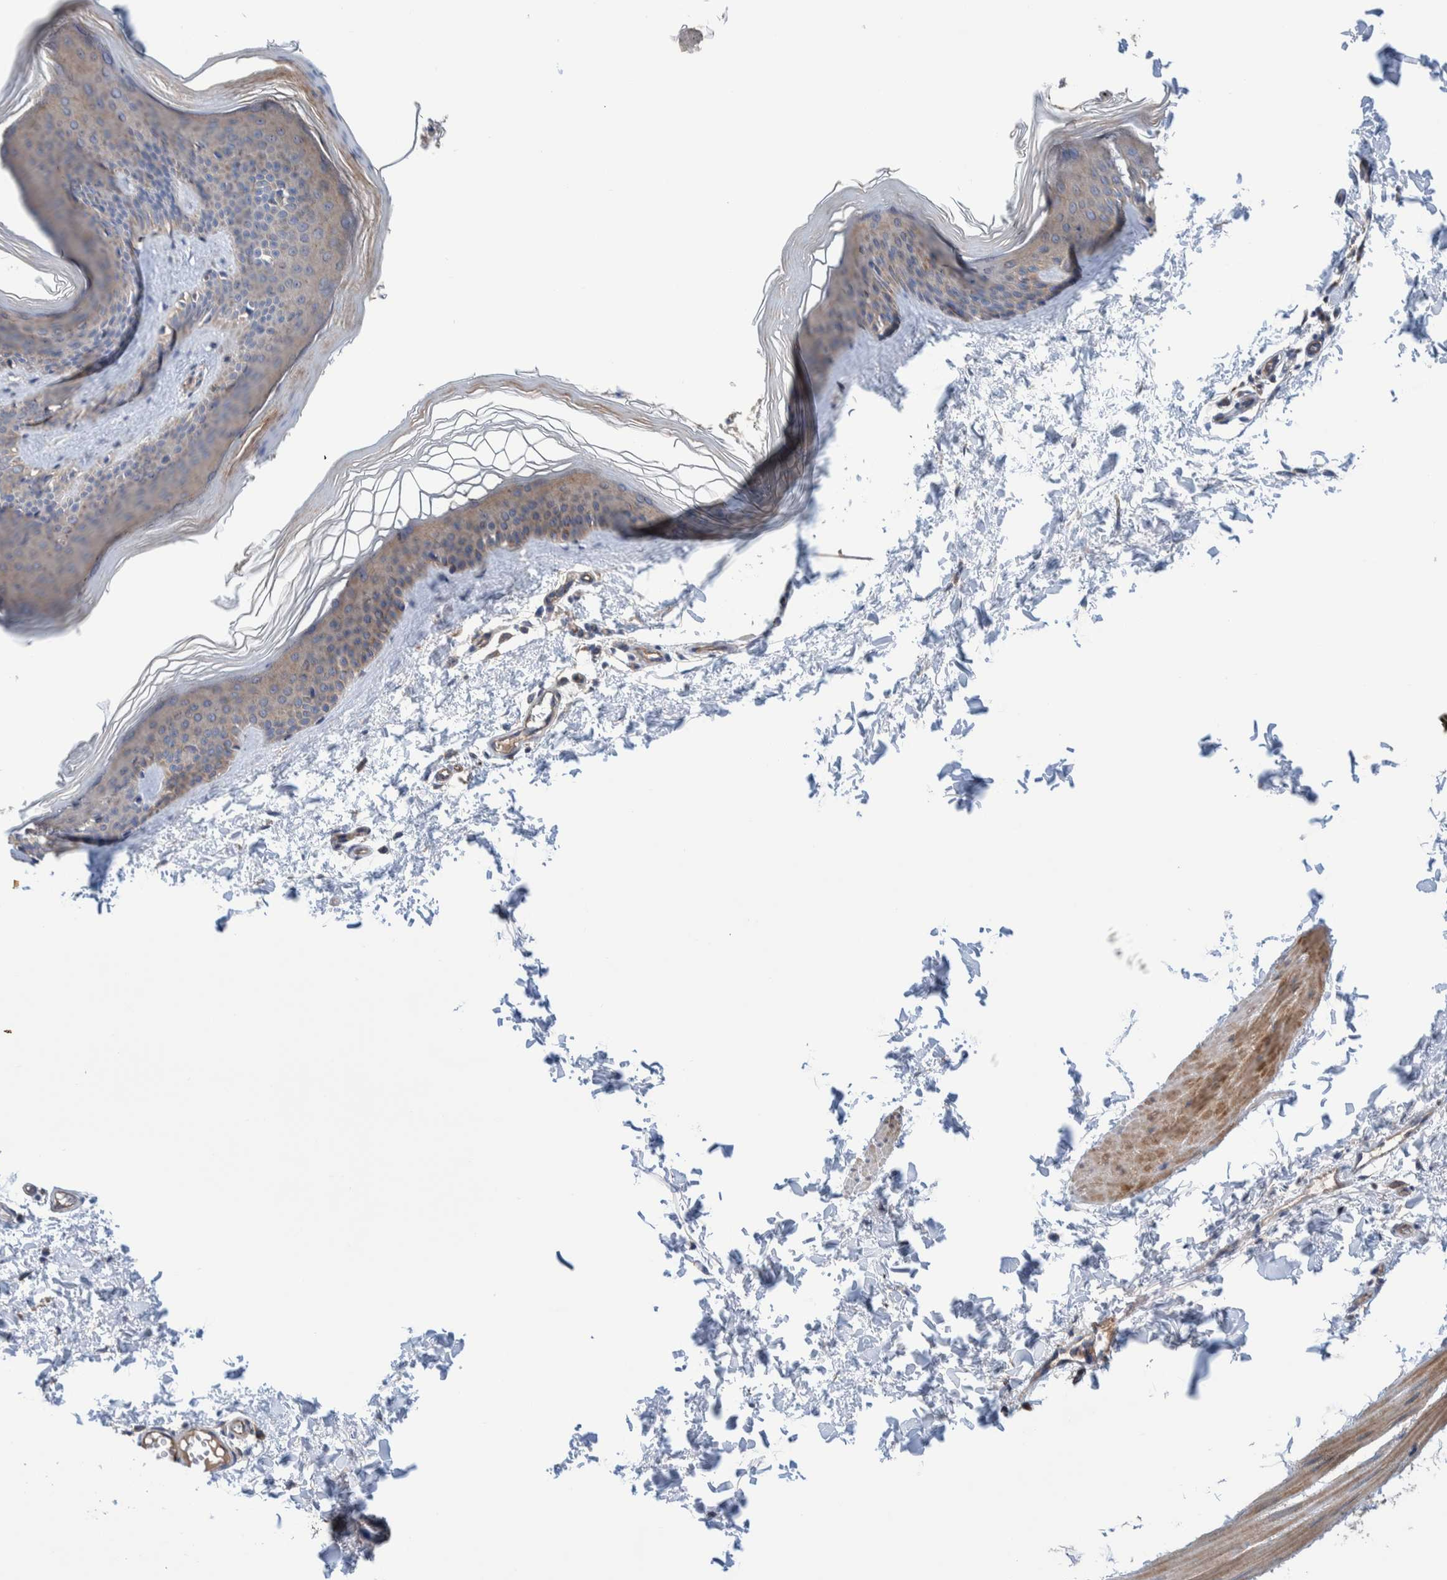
{"staining": {"intensity": "weak", "quantity": ">75%", "location": "cytoplasmic/membranous"}, "tissue": "skin", "cell_type": "Fibroblasts", "image_type": "normal", "snomed": [{"axis": "morphology", "description": "Normal tissue, NOS"}, {"axis": "topography", "description": "Skin"}], "caption": "A histopathology image showing weak cytoplasmic/membranous expression in about >75% of fibroblasts in normal skin, as visualized by brown immunohistochemical staining.", "gene": "ENSG00000262660", "patient": {"sex": "female", "age": 27}}